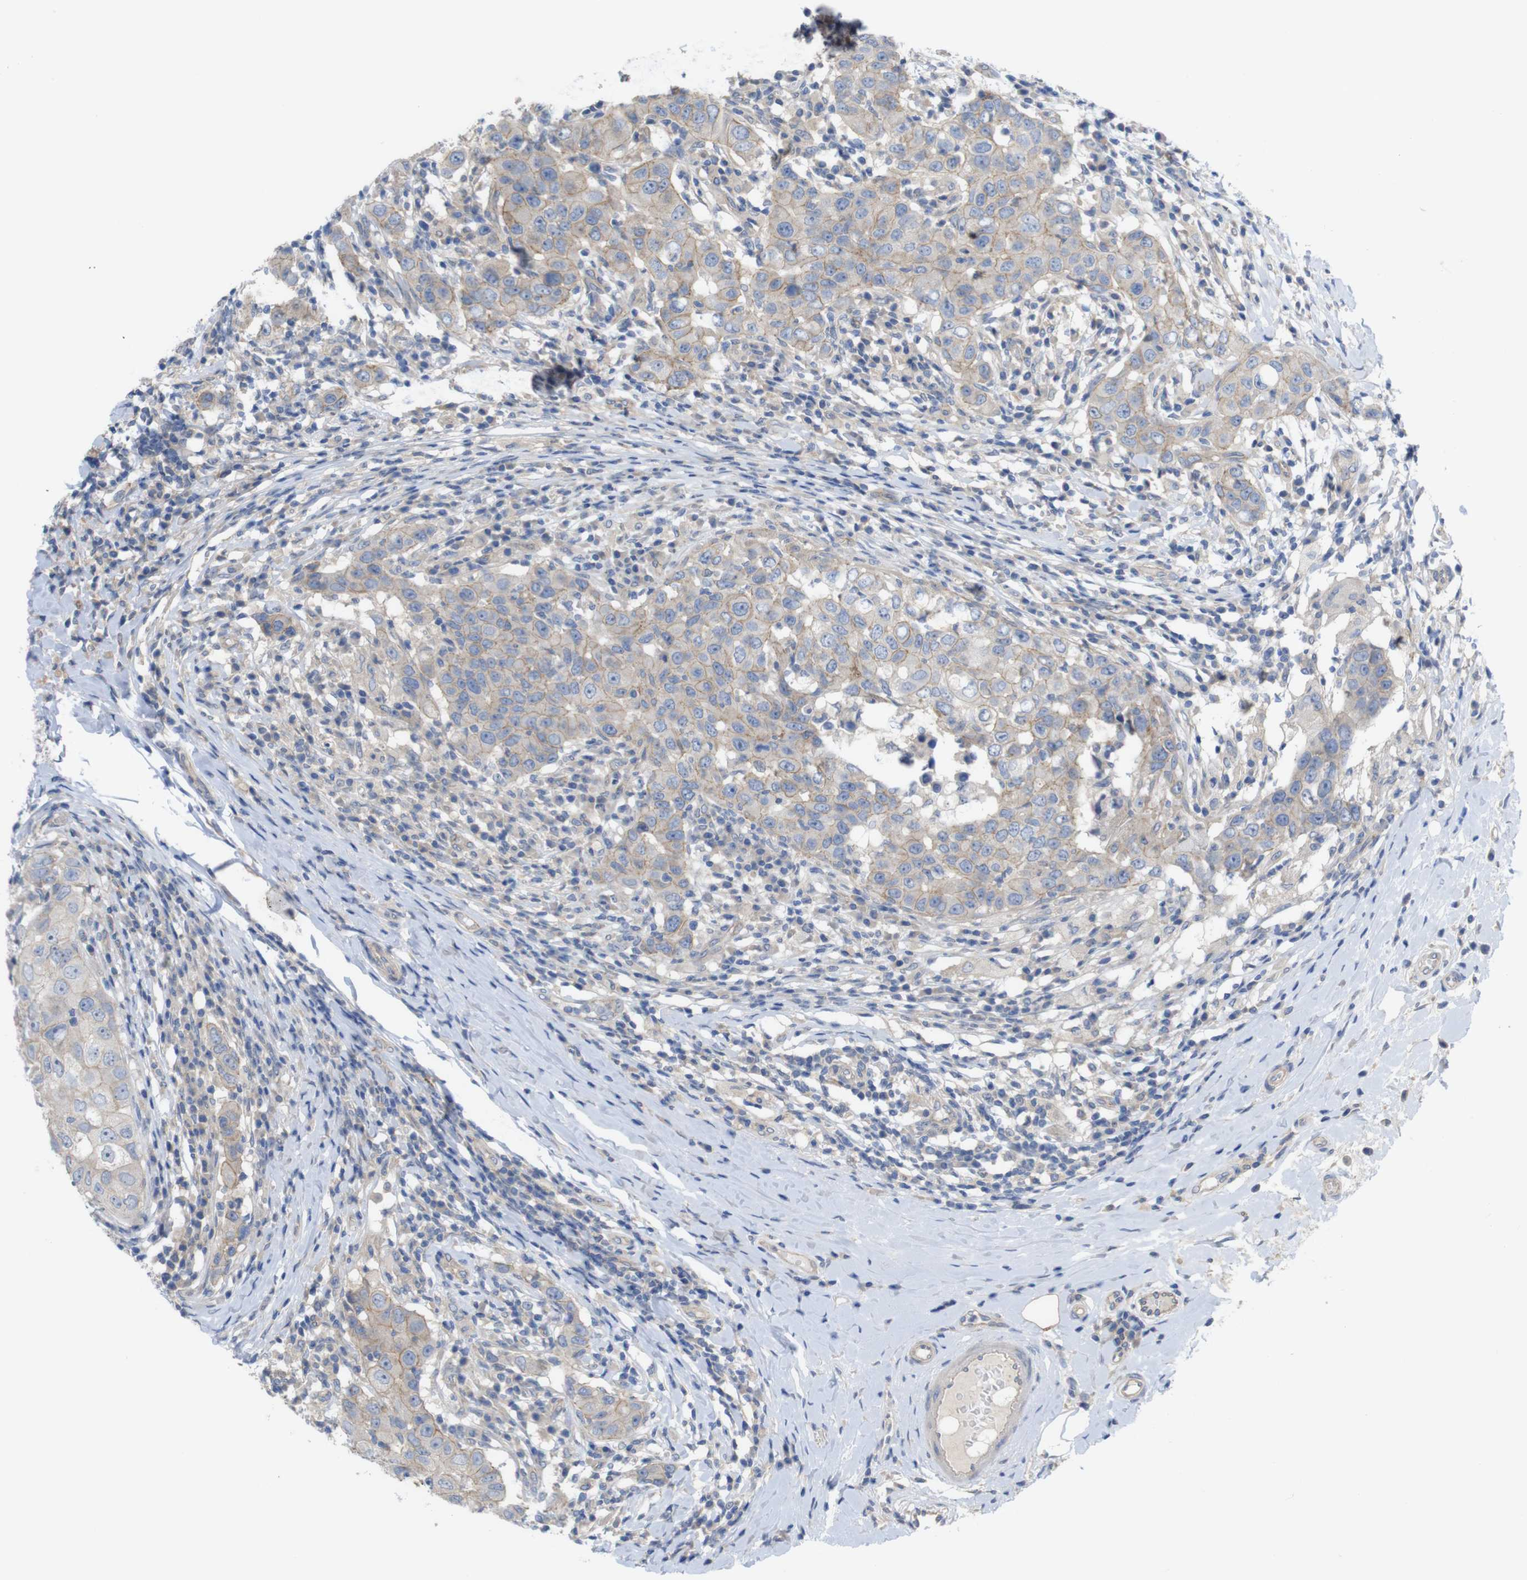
{"staining": {"intensity": "weak", "quantity": "25%-75%", "location": "cytoplasmic/membranous"}, "tissue": "breast cancer", "cell_type": "Tumor cells", "image_type": "cancer", "snomed": [{"axis": "morphology", "description": "Duct carcinoma"}, {"axis": "topography", "description": "Breast"}], "caption": "Protein expression analysis of human breast cancer (intraductal carcinoma) reveals weak cytoplasmic/membranous staining in approximately 25%-75% of tumor cells.", "gene": "KIDINS220", "patient": {"sex": "female", "age": 27}}